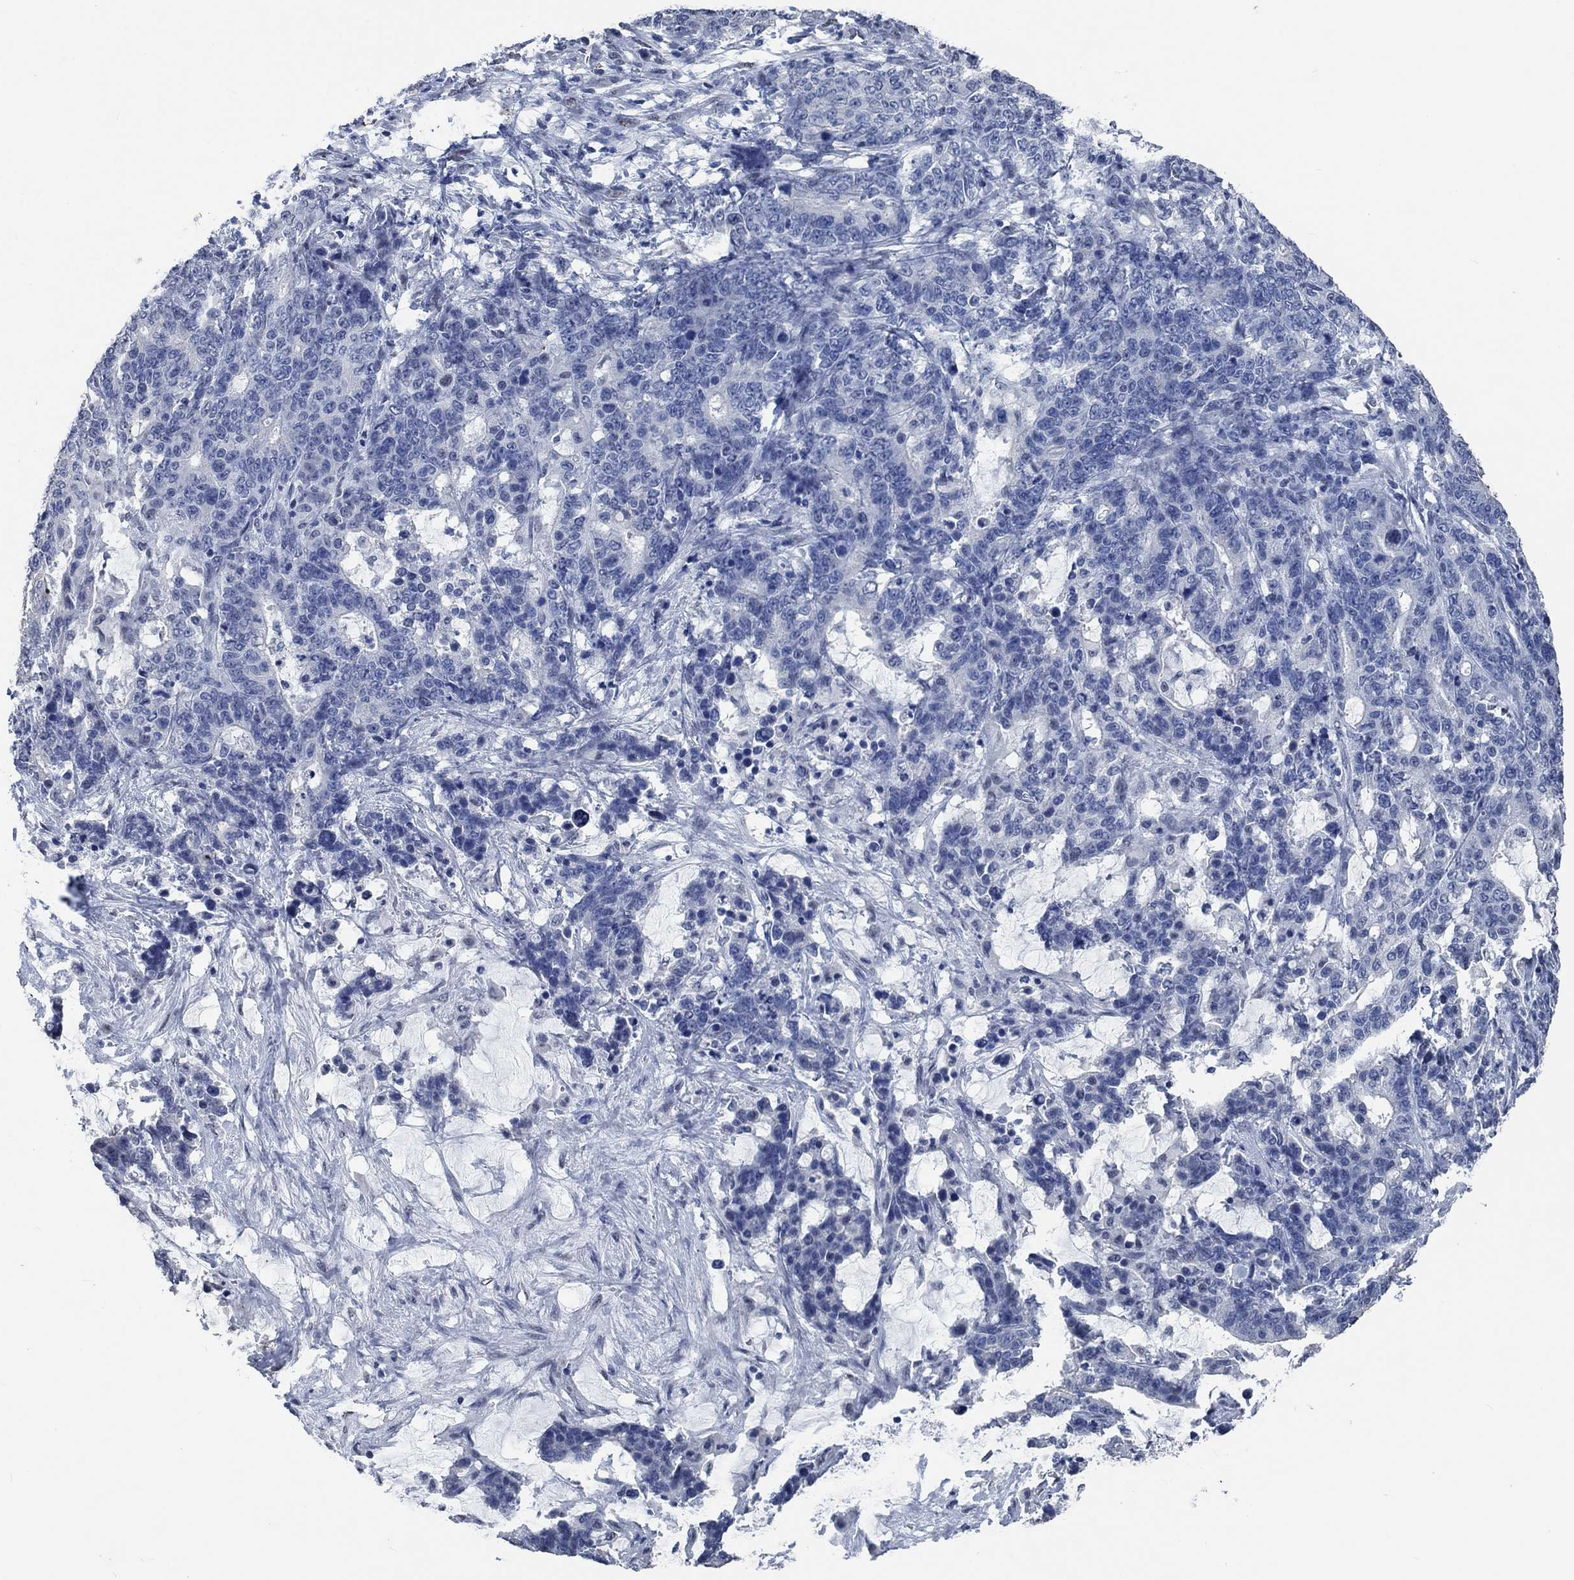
{"staining": {"intensity": "negative", "quantity": "none", "location": "none"}, "tissue": "stomach cancer", "cell_type": "Tumor cells", "image_type": "cancer", "snomed": [{"axis": "morphology", "description": "Normal tissue, NOS"}, {"axis": "morphology", "description": "Adenocarcinoma, NOS"}, {"axis": "topography", "description": "Stomach"}], "caption": "There is no significant positivity in tumor cells of stomach adenocarcinoma.", "gene": "OBSCN", "patient": {"sex": "female", "age": 64}}